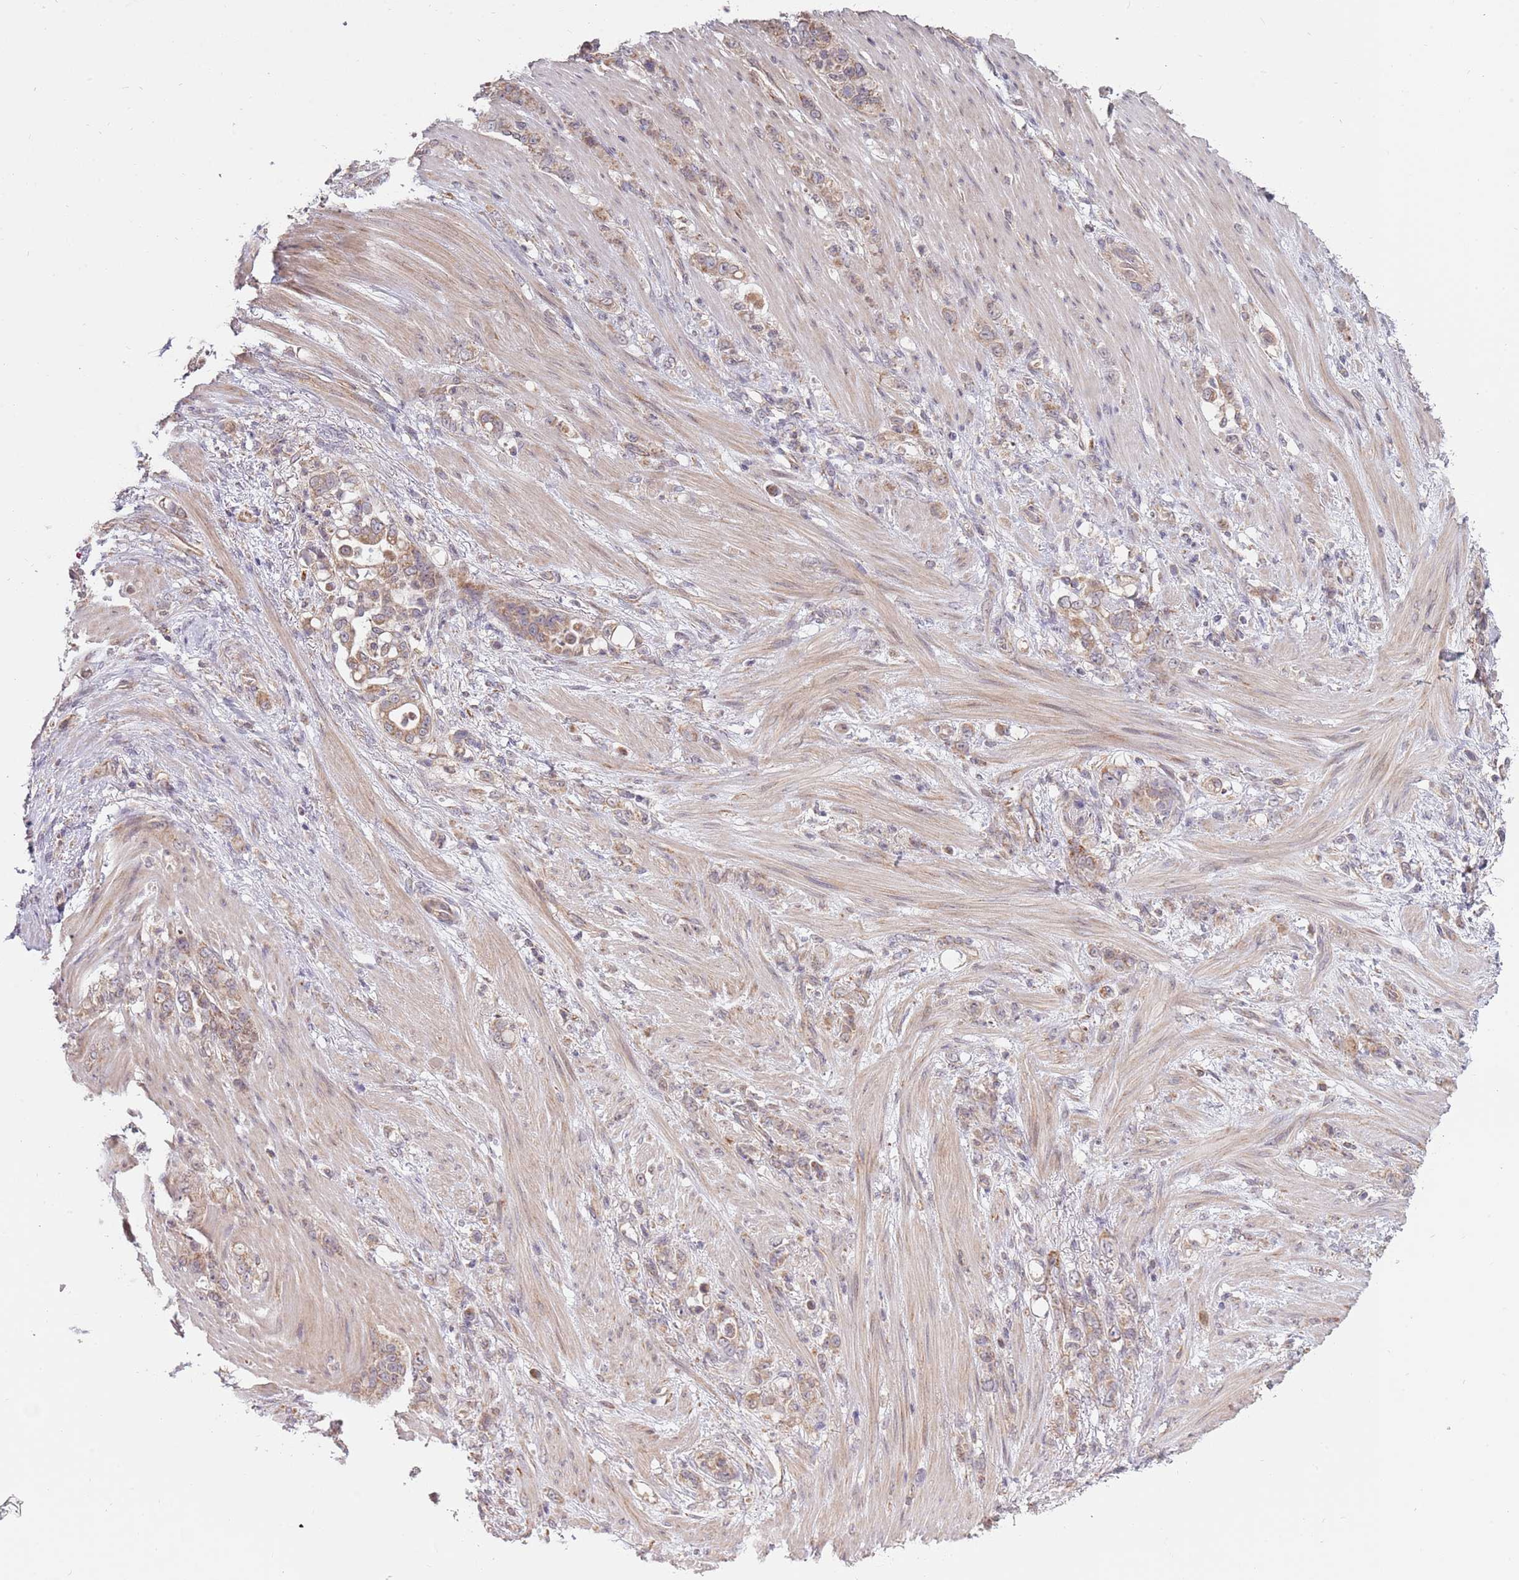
{"staining": {"intensity": "weak", "quantity": ">75%", "location": "cytoplasmic/membranous"}, "tissue": "stomach cancer", "cell_type": "Tumor cells", "image_type": "cancer", "snomed": [{"axis": "morphology", "description": "Normal tissue, NOS"}, {"axis": "morphology", "description": "Adenocarcinoma, NOS"}, {"axis": "topography", "description": "Stomach"}], "caption": "Human adenocarcinoma (stomach) stained with a protein marker exhibits weak staining in tumor cells.", "gene": "RNF181", "patient": {"sex": "female", "age": 79}}